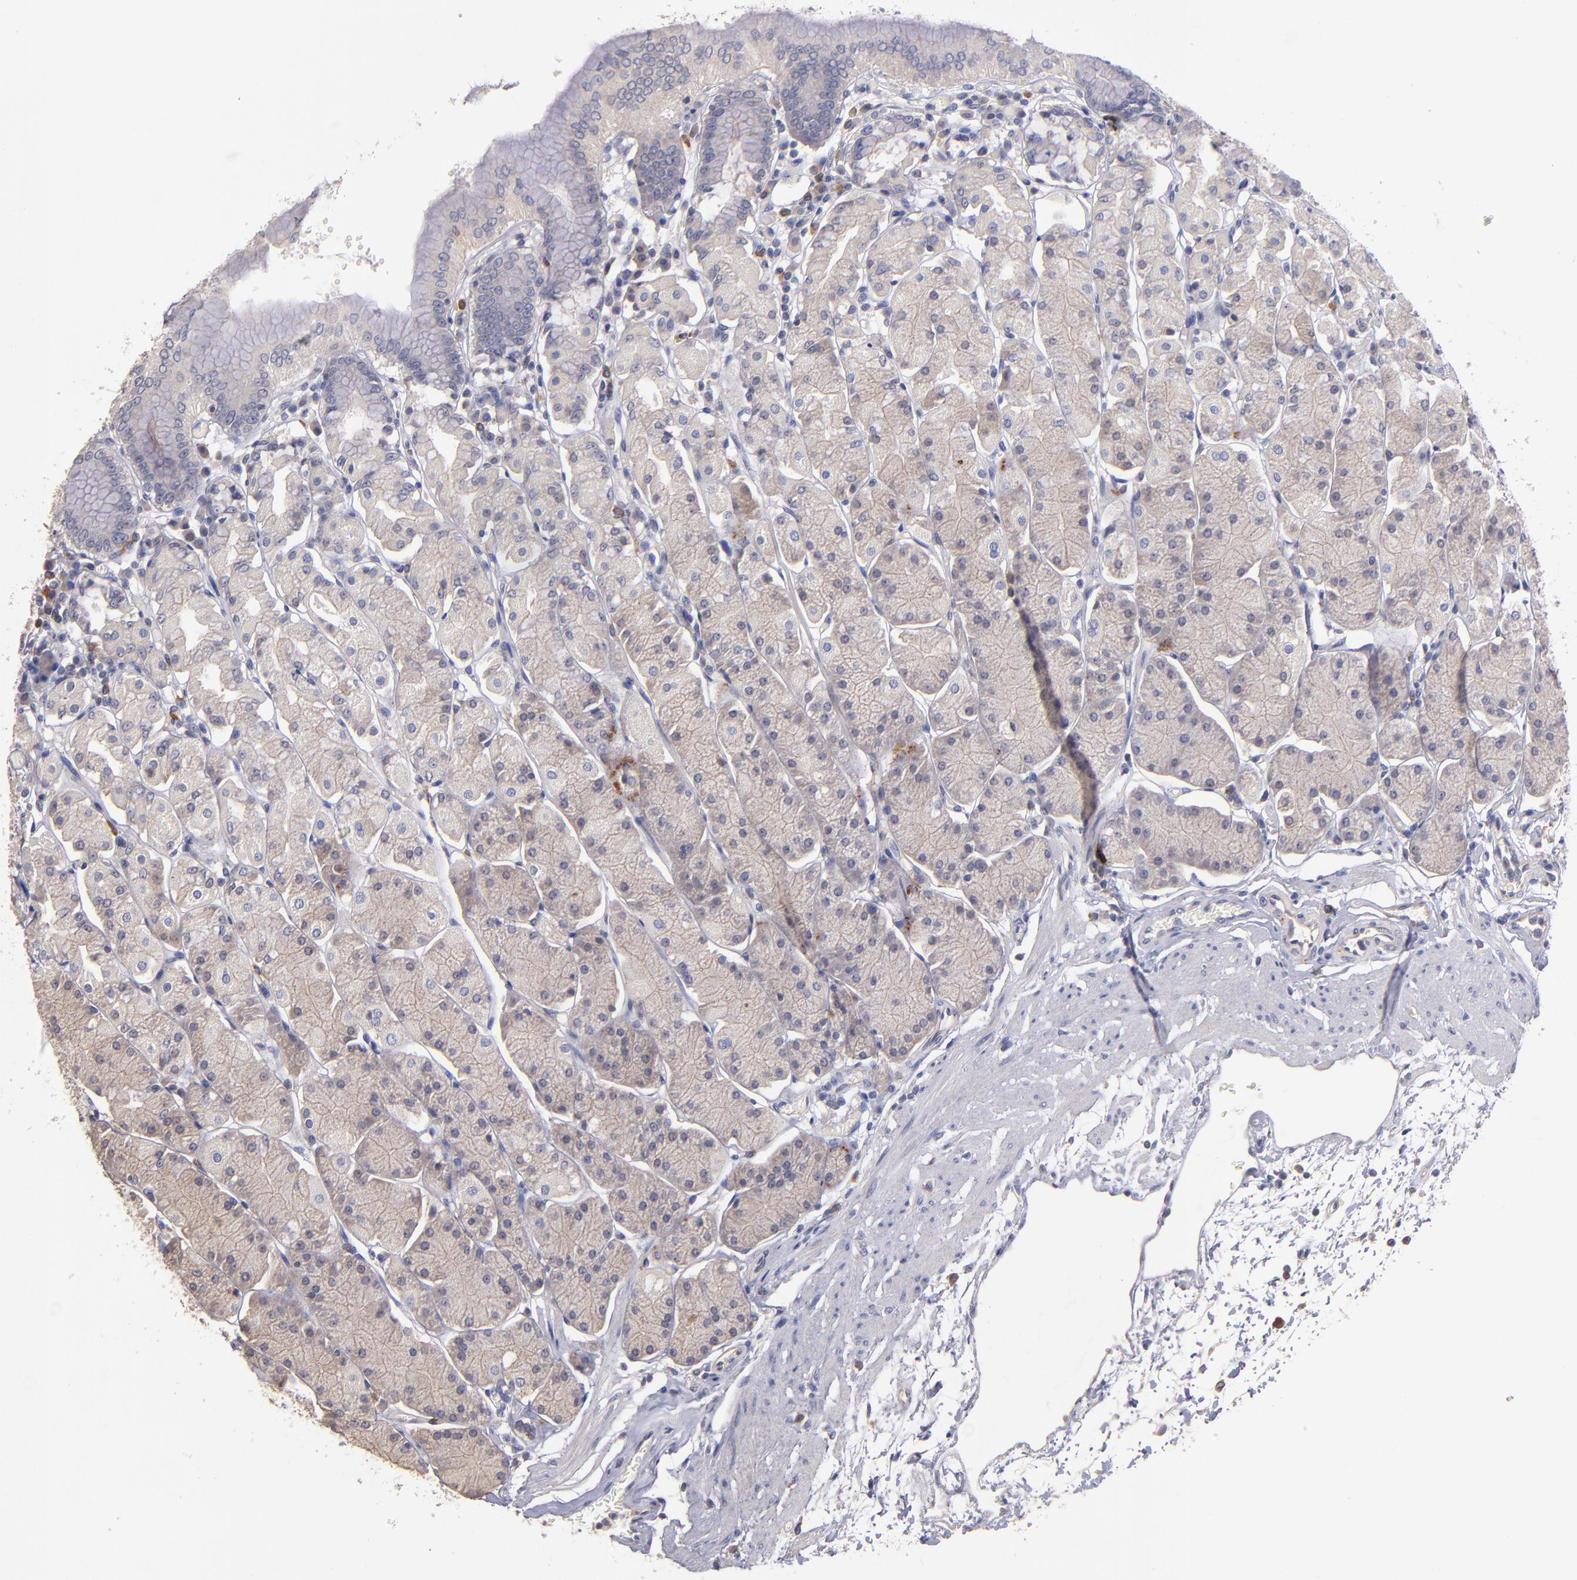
{"staining": {"intensity": "moderate", "quantity": "<25%", "location": "cytoplasmic/membranous"}, "tissue": "stomach", "cell_type": "Glandular cells", "image_type": "normal", "snomed": [{"axis": "morphology", "description": "Normal tissue, NOS"}, {"axis": "topography", "description": "Stomach, upper"}, {"axis": "topography", "description": "Stomach"}], "caption": "A low amount of moderate cytoplasmic/membranous staining is seen in approximately <25% of glandular cells in benign stomach.", "gene": "MAGEE1", "patient": {"sex": "male", "age": 76}}